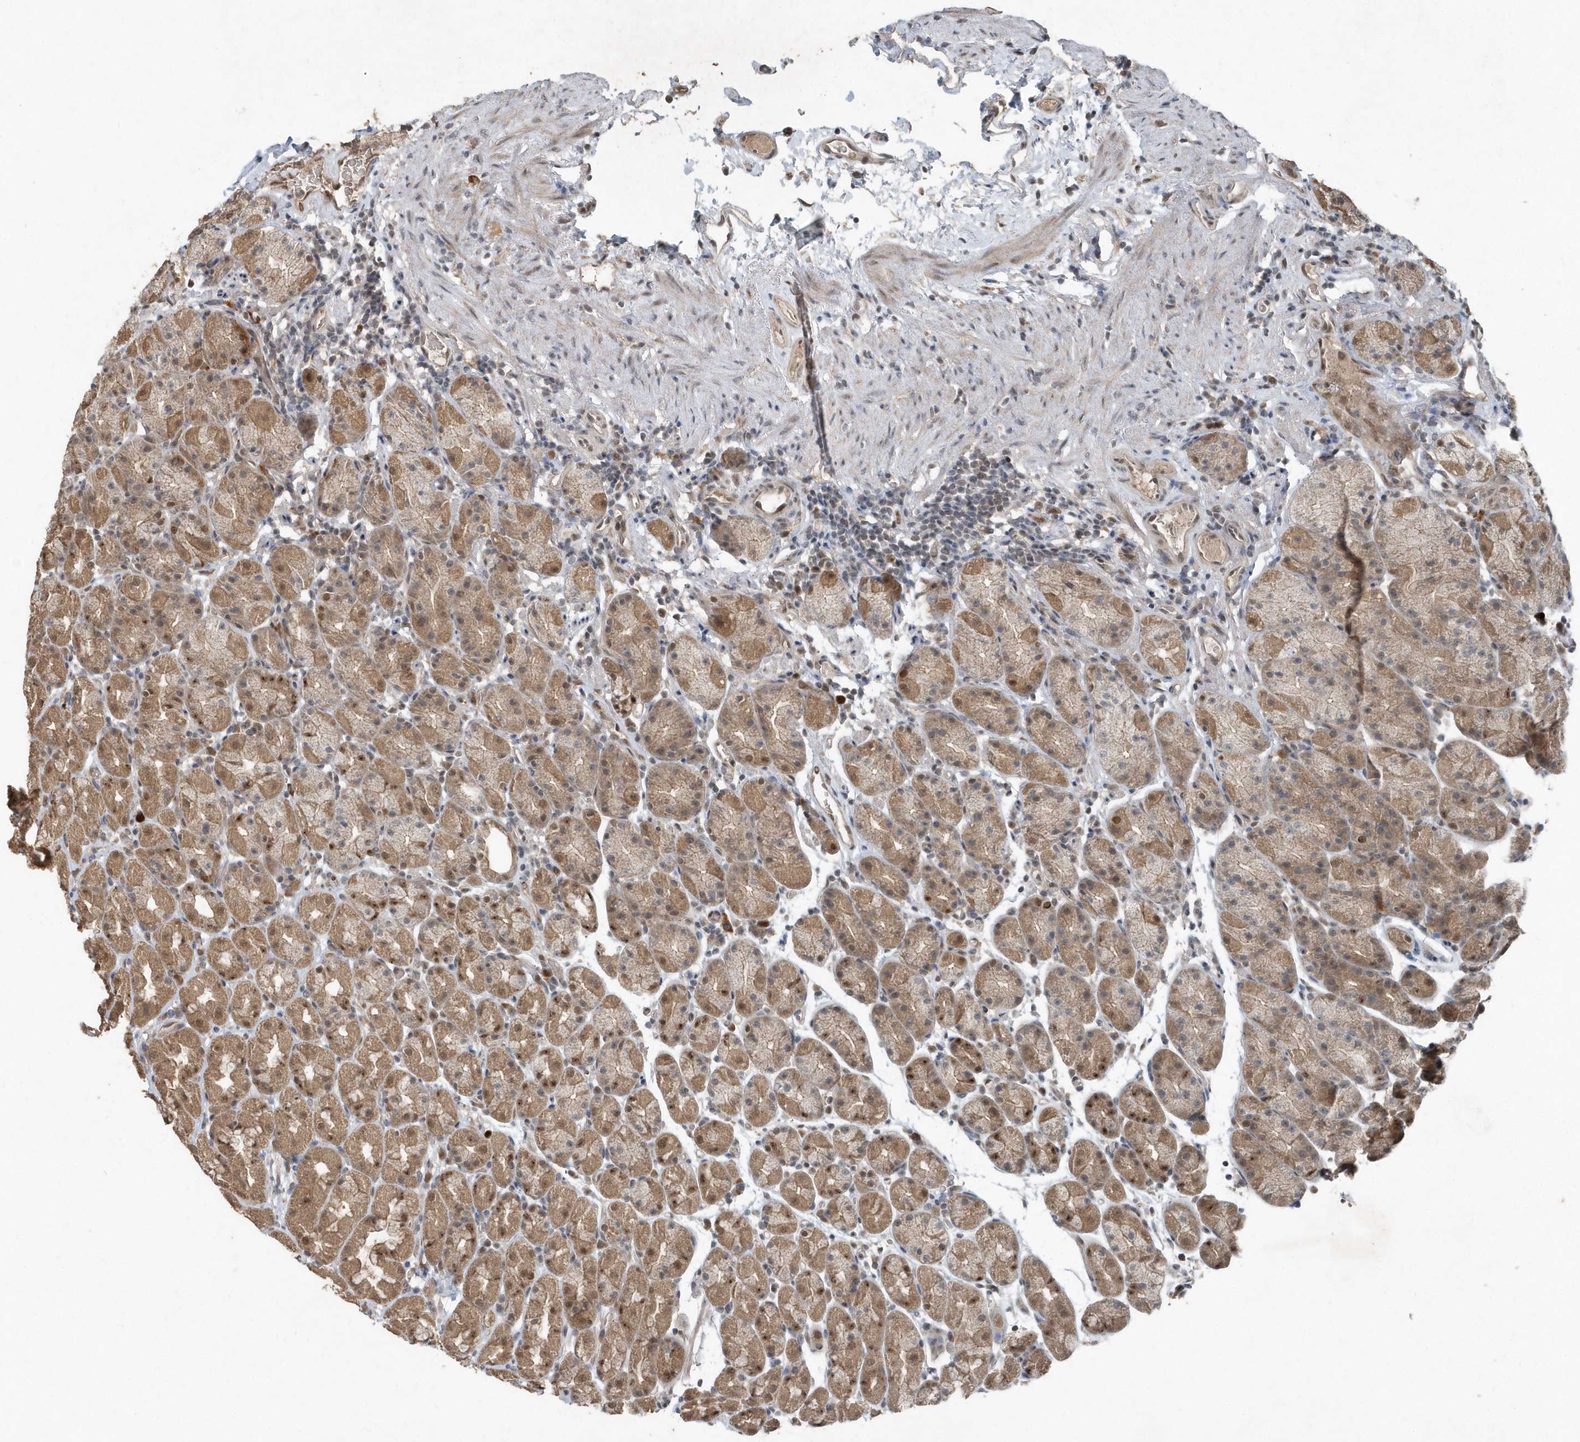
{"staining": {"intensity": "moderate", "quantity": ">75%", "location": "cytoplasmic/membranous,nuclear"}, "tissue": "stomach", "cell_type": "Glandular cells", "image_type": "normal", "snomed": [{"axis": "morphology", "description": "Normal tissue, NOS"}, {"axis": "topography", "description": "Stomach, upper"}], "caption": "High-magnification brightfield microscopy of normal stomach stained with DAB (brown) and counterstained with hematoxylin (blue). glandular cells exhibit moderate cytoplasmic/membranous,nuclear expression is appreciated in about>75% of cells. Nuclei are stained in blue.", "gene": "QTRT2", "patient": {"sex": "male", "age": 68}}